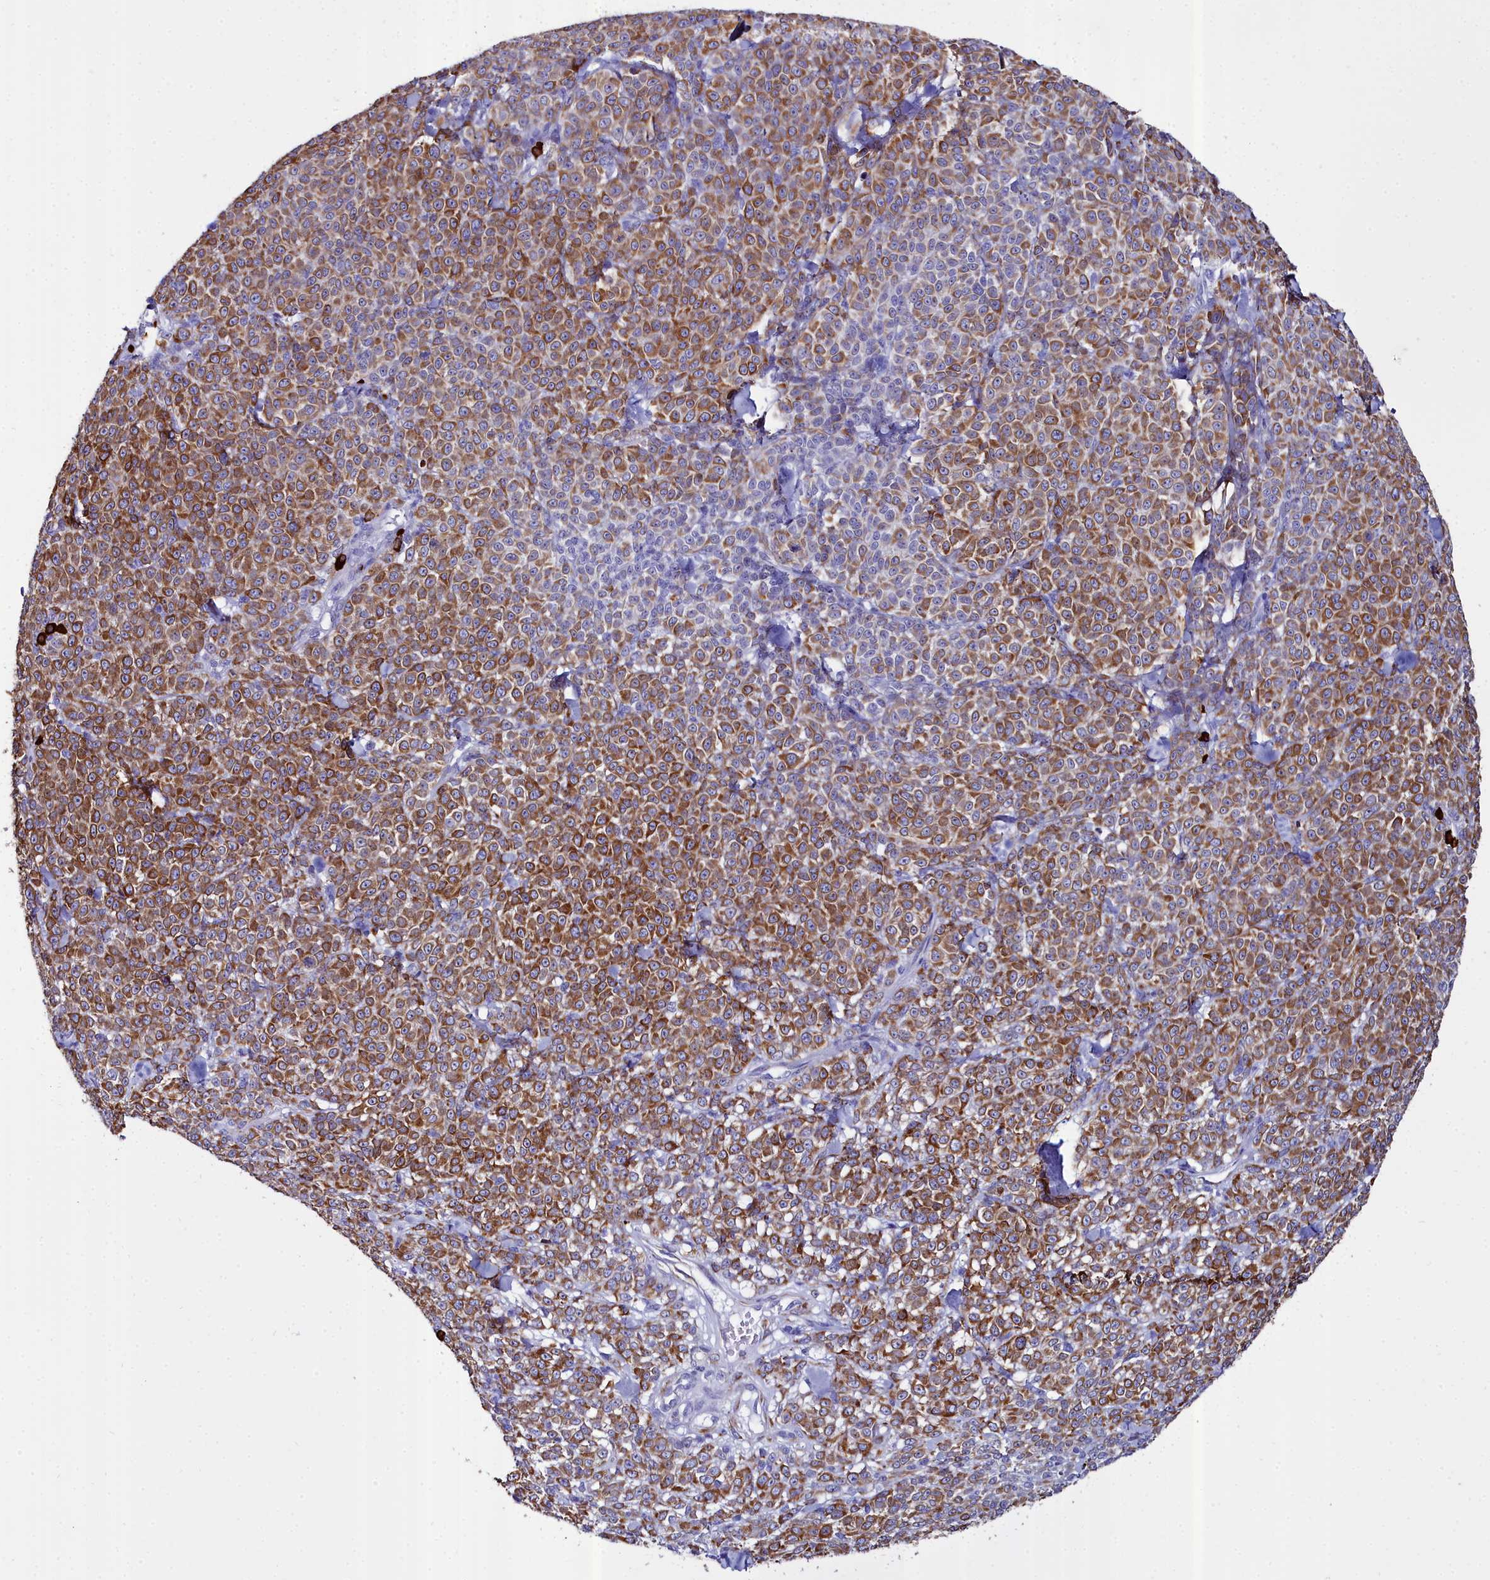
{"staining": {"intensity": "moderate", "quantity": ">75%", "location": "cytoplasmic/membranous"}, "tissue": "melanoma", "cell_type": "Tumor cells", "image_type": "cancer", "snomed": [{"axis": "morphology", "description": "Normal tissue, NOS"}, {"axis": "morphology", "description": "Malignant melanoma, NOS"}, {"axis": "topography", "description": "Skin"}], "caption": "Melanoma stained with a protein marker demonstrates moderate staining in tumor cells.", "gene": "TXNDC5", "patient": {"sex": "female", "age": 34}}